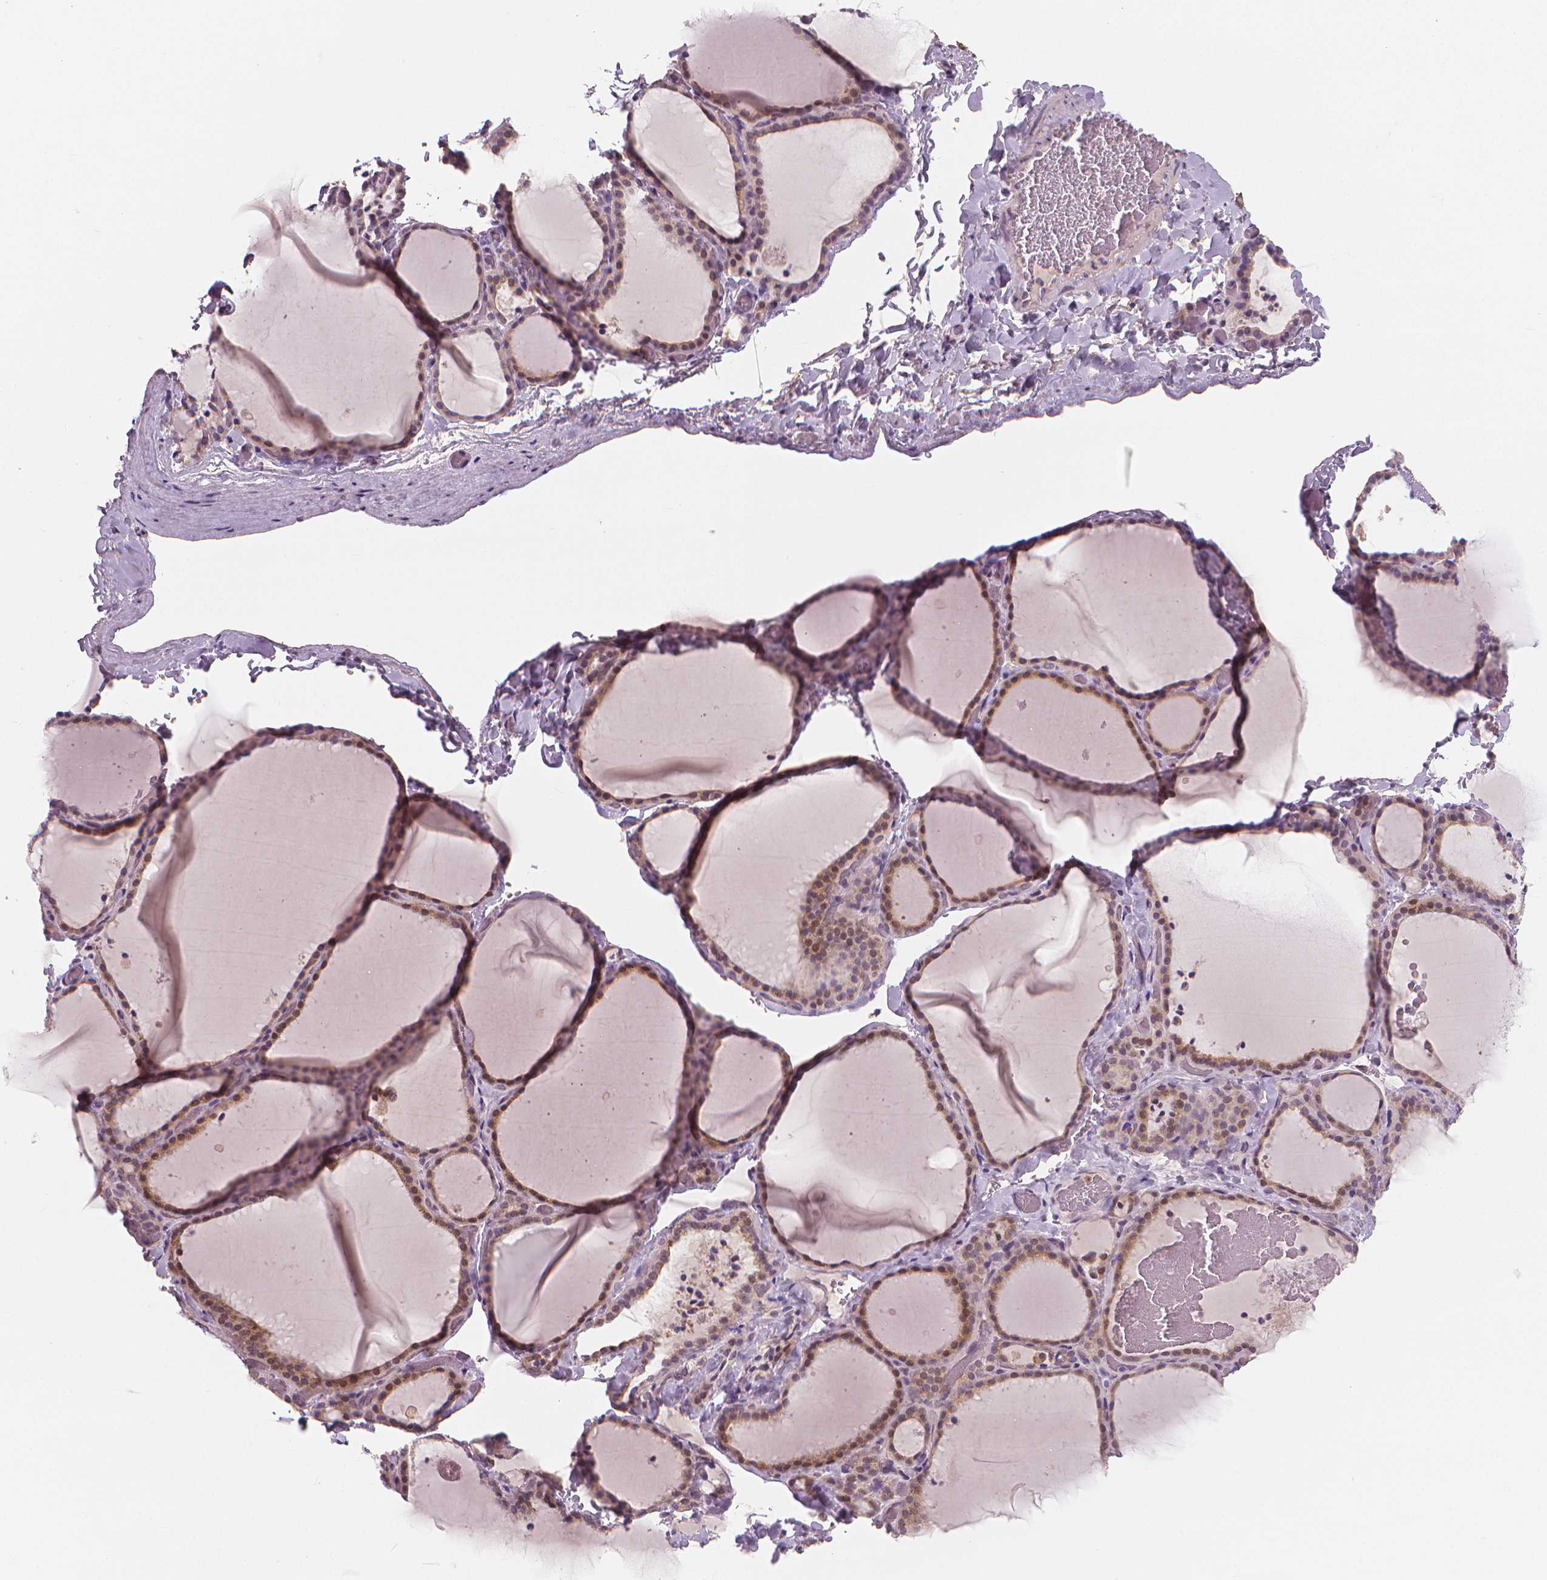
{"staining": {"intensity": "weak", "quantity": "25%-75%", "location": "cytoplasmic/membranous,nuclear"}, "tissue": "thyroid gland", "cell_type": "Glandular cells", "image_type": "normal", "snomed": [{"axis": "morphology", "description": "Normal tissue, NOS"}, {"axis": "topography", "description": "Thyroid gland"}], "caption": "High-power microscopy captured an immunohistochemistry micrograph of unremarkable thyroid gland, revealing weak cytoplasmic/membranous,nuclear staining in about 25%-75% of glandular cells. (DAB IHC, brown staining for protein, blue staining for nuclei).", "gene": "RNASE7", "patient": {"sex": "female", "age": 22}}